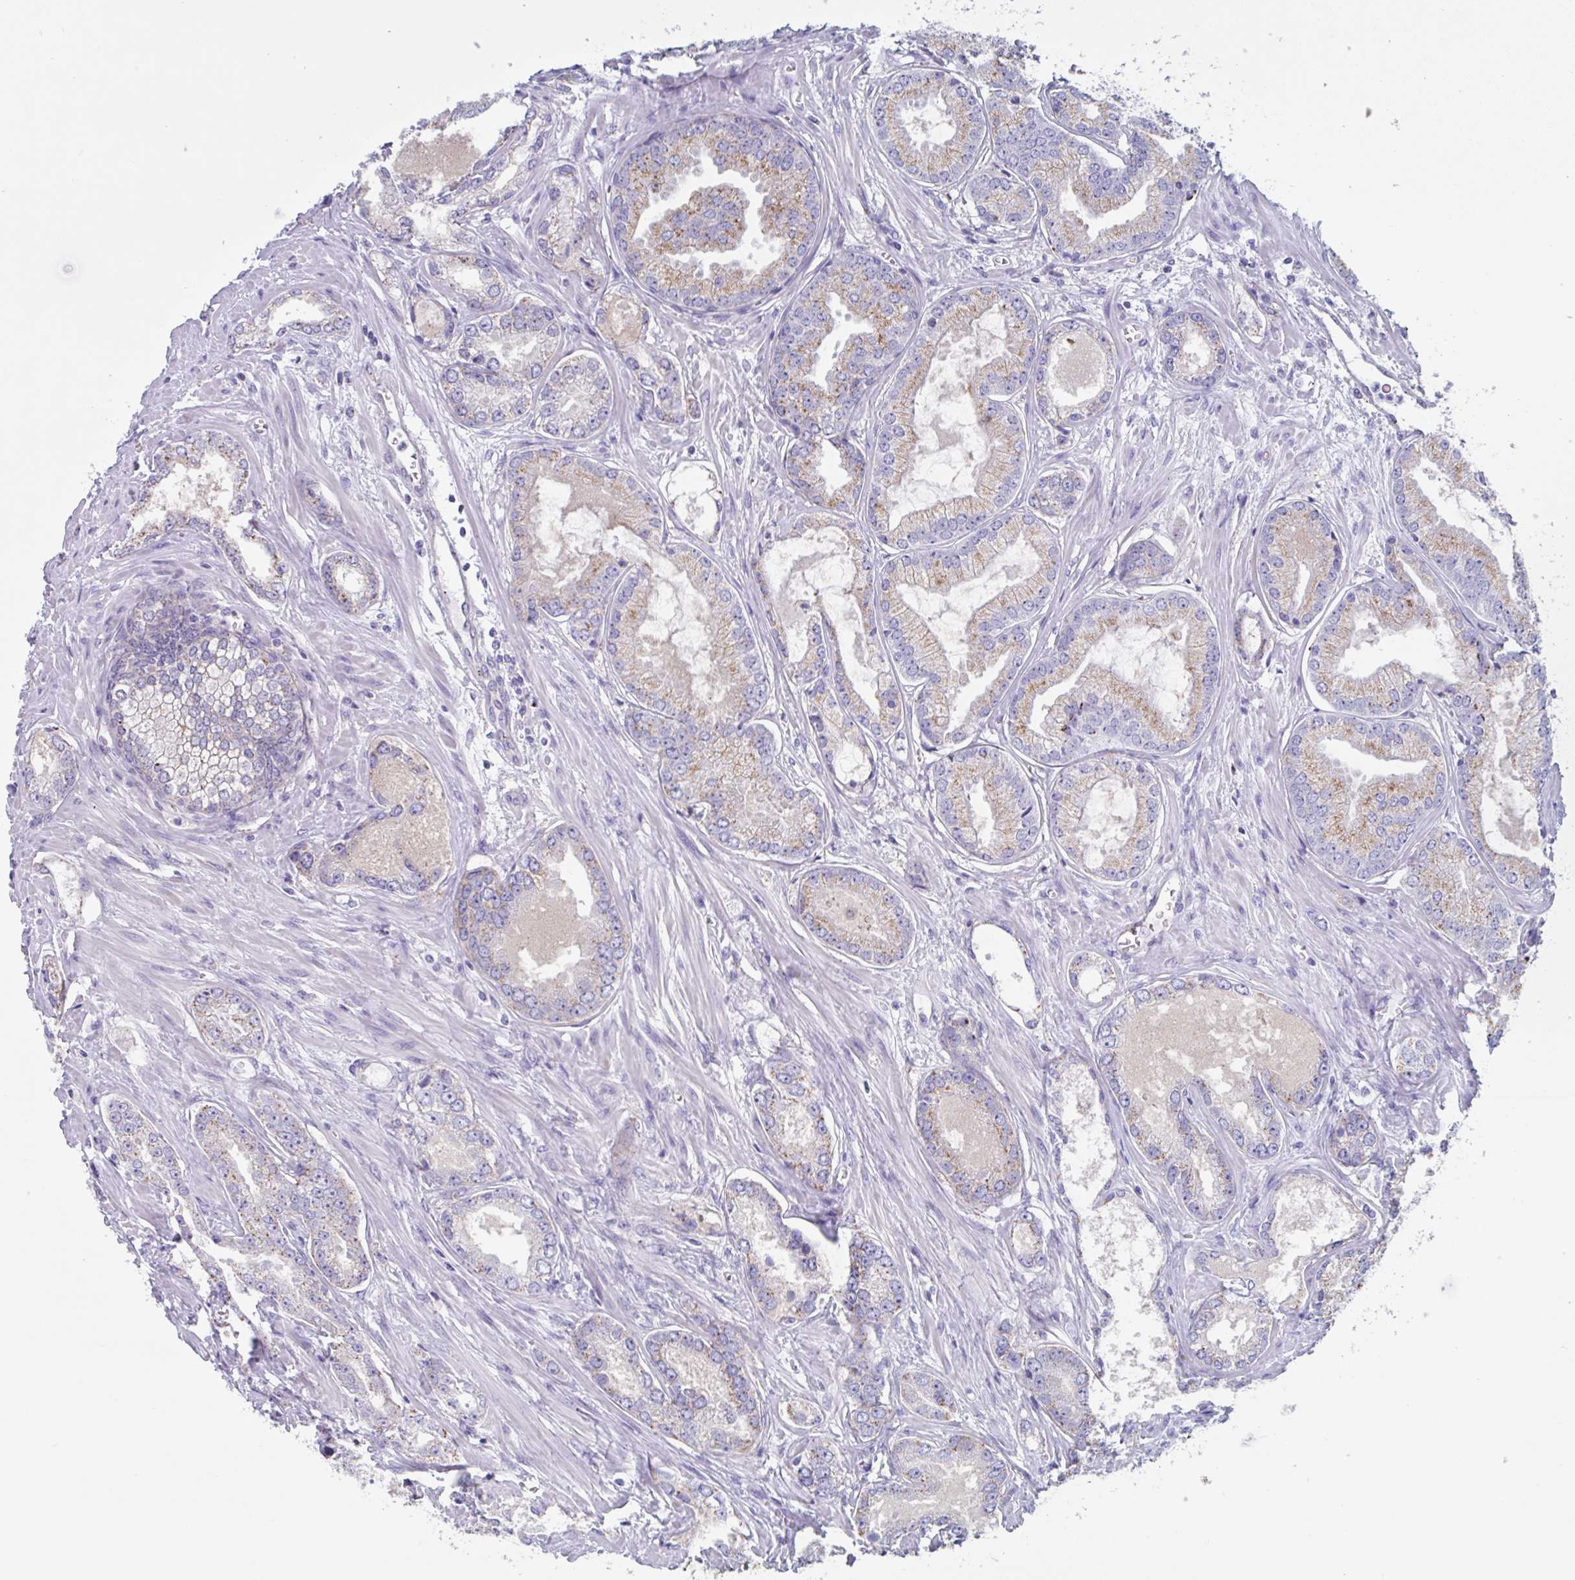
{"staining": {"intensity": "moderate", "quantity": "25%-75%", "location": "cytoplasmic/membranous"}, "tissue": "prostate cancer", "cell_type": "Tumor cells", "image_type": "cancer", "snomed": [{"axis": "morphology", "description": "Adenocarcinoma, Medium grade"}, {"axis": "topography", "description": "Prostate"}], "caption": "Moderate cytoplasmic/membranous staining for a protein is seen in approximately 25%-75% of tumor cells of prostate adenocarcinoma (medium-grade) using immunohistochemistry.", "gene": "CHMP5", "patient": {"sex": "male", "age": 57}}